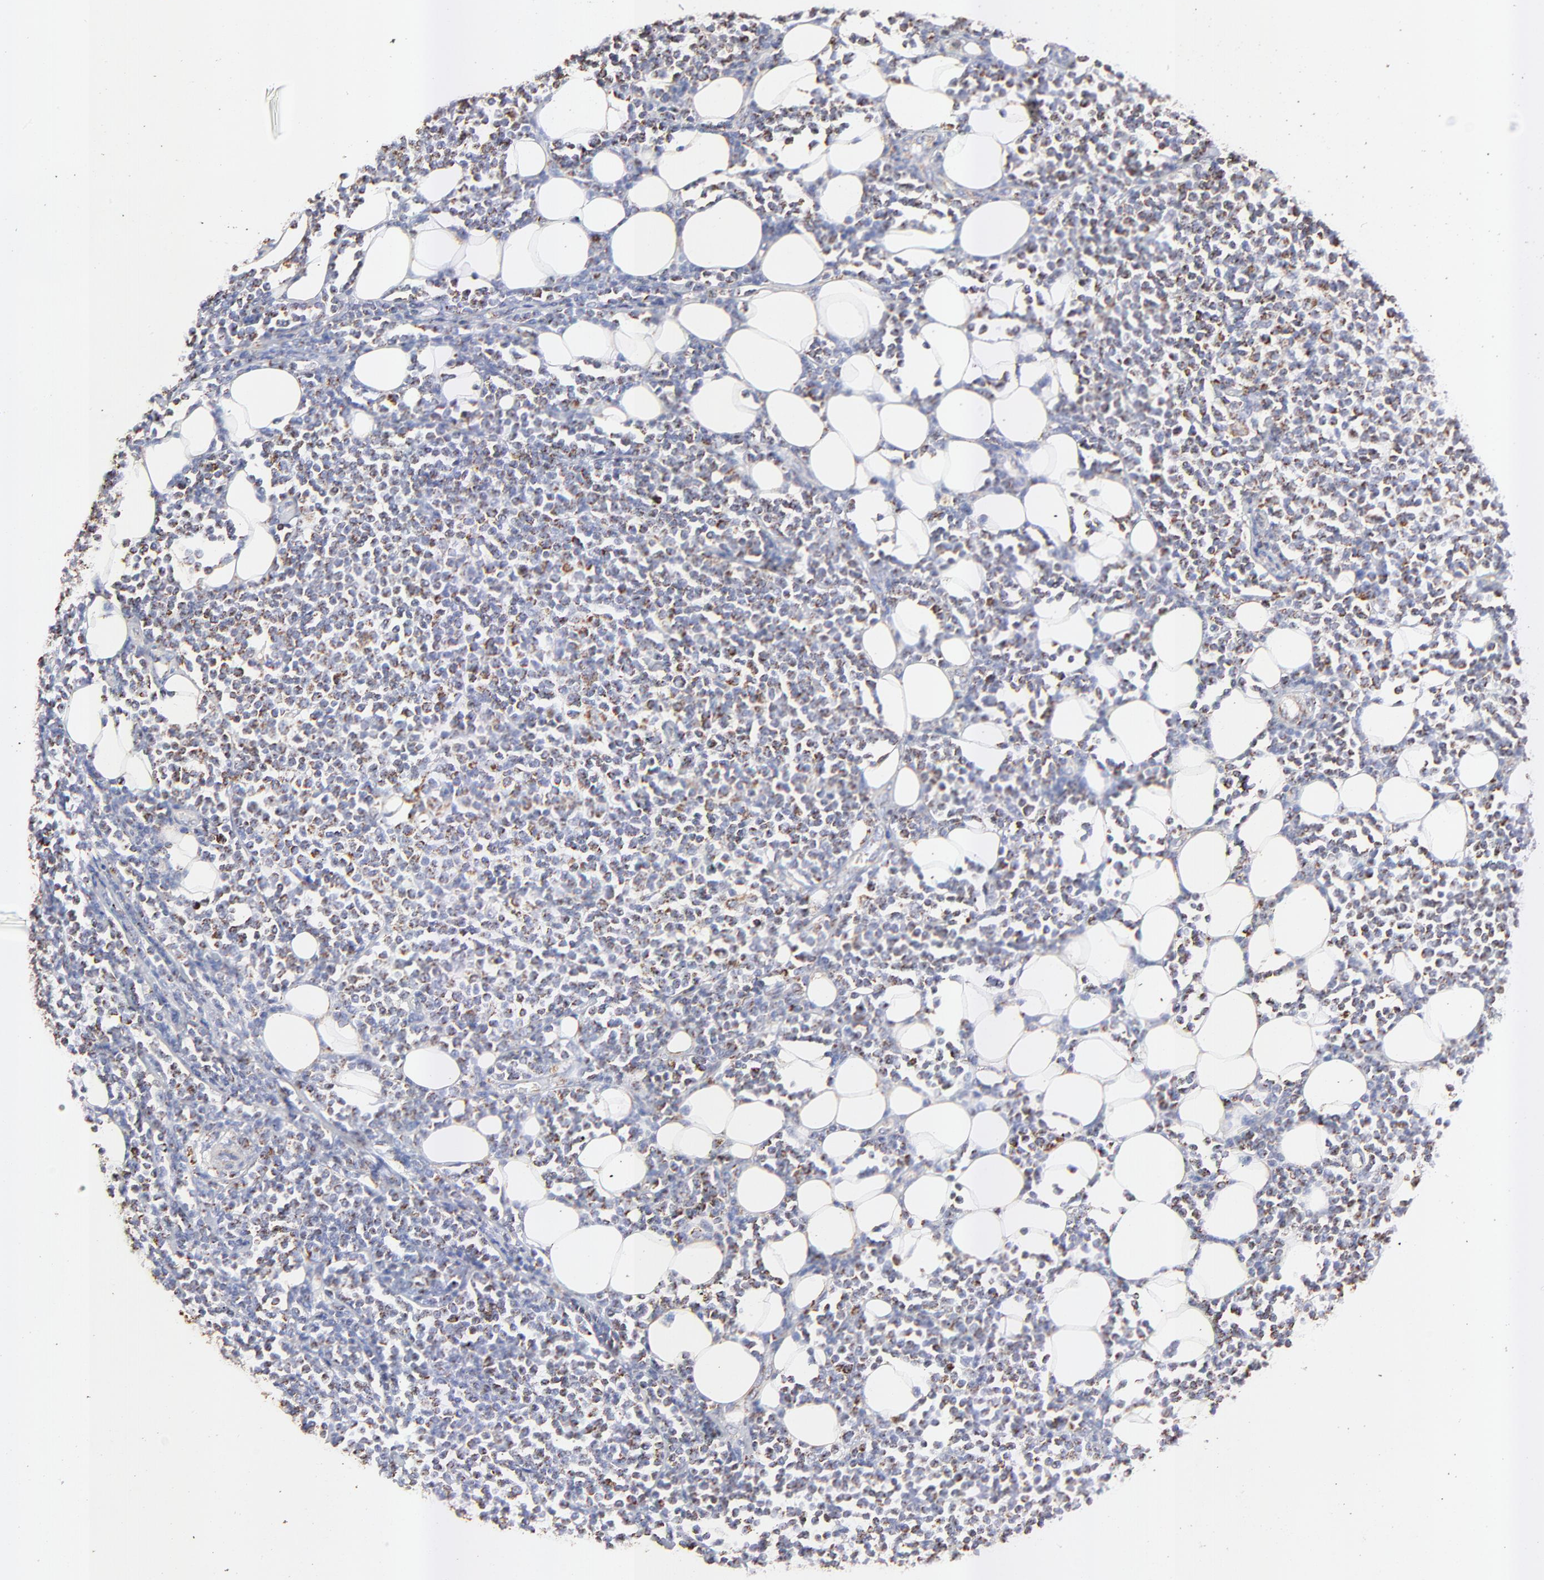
{"staining": {"intensity": "weak", "quantity": "25%-75%", "location": "cytoplasmic/membranous"}, "tissue": "lymphoma", "cell_type": "Tumor cells", "image_type": "cancer", "snomed": [{"axis": "morphology", "description": "Malignant lymphoma, non-Hodgkin's type, Low grade"}, {"axis": "topography", "description": "Soft tissue"}], "caption": "Immunohistochemistry (IHC) image of neoplastic tissue: malignant lymphoma, non-Hodgkin's type (low-grade) stained using immunohistochemistry (IHC) shows low levels of weak protein expression localized specifically in the cytoplasmic/membranous of tumor cells, appearing as a cytoplasmic/membranous brown color.", "gene": "COX4I1", "patient": {"sex": "male", "age": 92}}